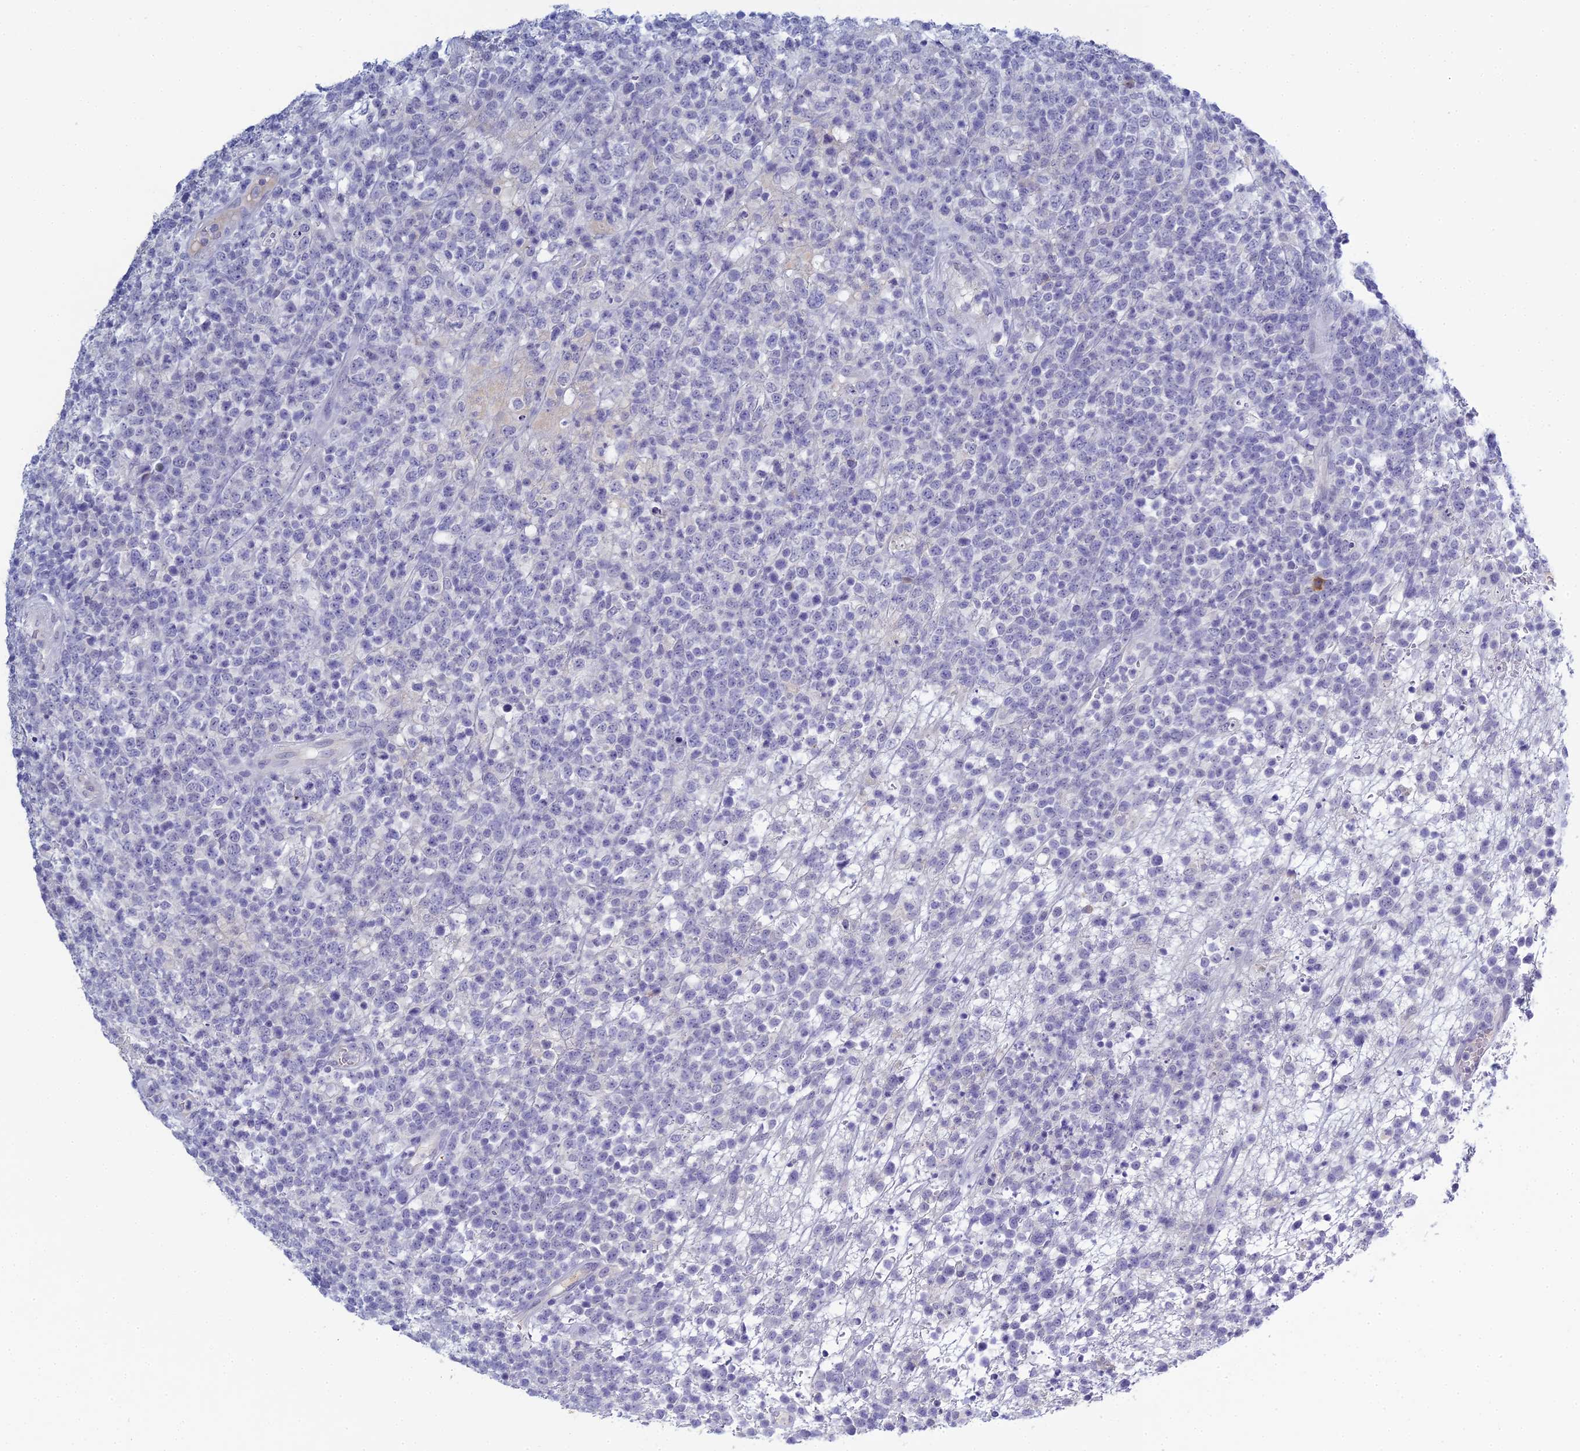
{"staining": {"intensity": "negative", "quantity": "none", "location": "none"}, "tissue": "lymphoma", "cell_type": "Tumor cells", "image_type": "cancer", "snomed": [{"axis": "morphology", "description": "Malignant lymphoma, non-Hodgkin's type, High grade"}, {"axis": "topography", "description": "Colon"}], "caption": "Photomicrograph shows no significant protein expression in tumor cells of lymphoma.", "gene": "MUC13", "patient": {"sex": "female", "age": 53}}